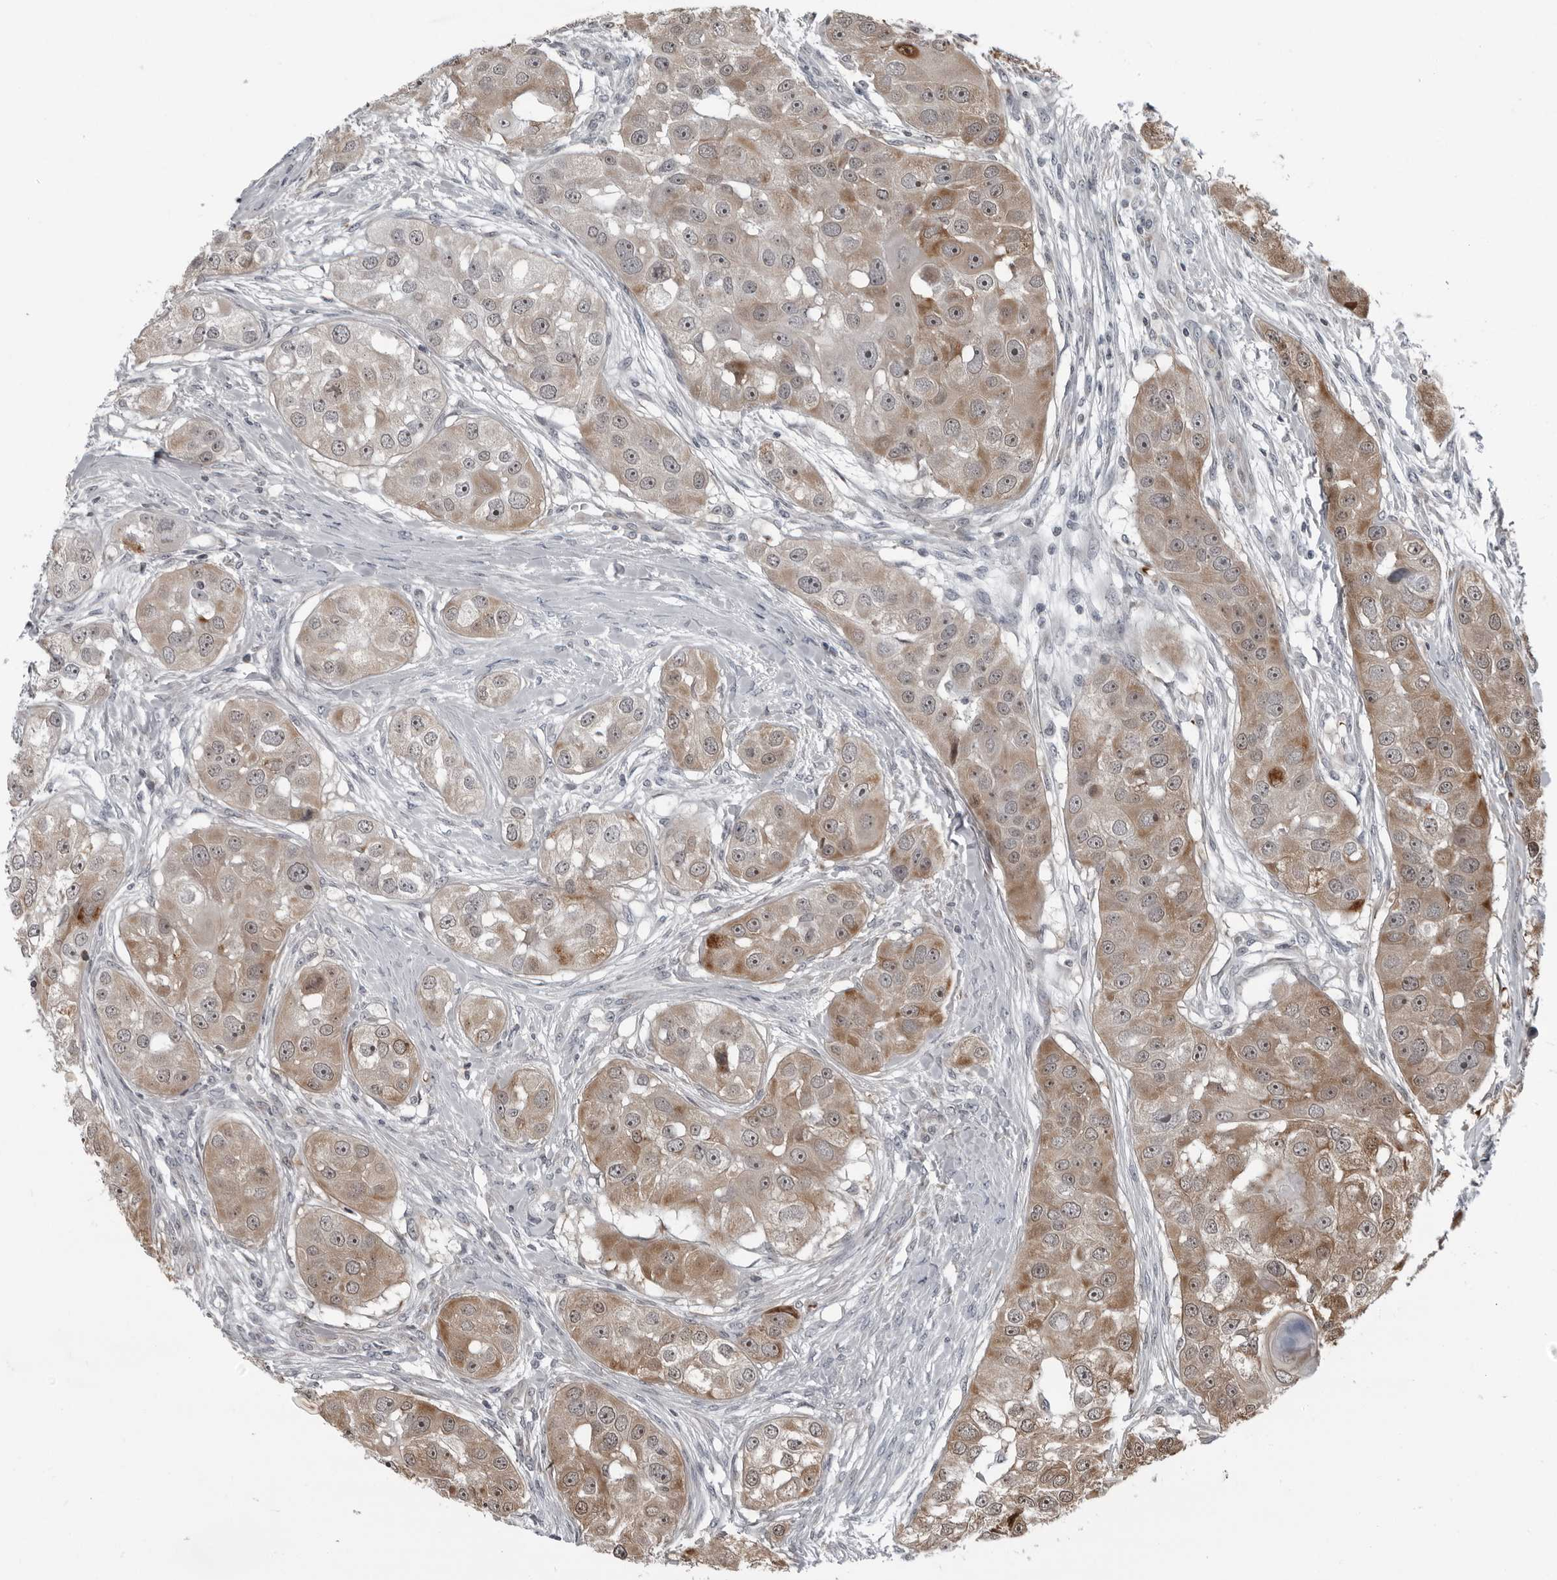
{"staining": {"intensity": "moderate", "quantity": "25%-75%", "location": "cytoplasmic/membranous,nuclear"}, "tissue": "head and neck cancer", "cell_type": "Tumor cells", "image_type": "cancer", "snomed": [{"axis": "morphology", "description": "Normal tissue, NOS"}, {"axis": "morphology", "description": "Squamous cell carcinoma, NOS"}, {"axis": "topography", "description": "Skeletal muscle"}, {"axis": "topography", "description": "Head-Neck"}], "caption": "High-power microscopy captured an immunohistochemistry micrograph of squamous cell carcinoma (head and neck), revealing moderate cytoplasmic/membranous and nuclear positivity in about 25%-75% of tumor cells.", "gene": "RTCA", "patient": {"sex": "male", "age": 51}}